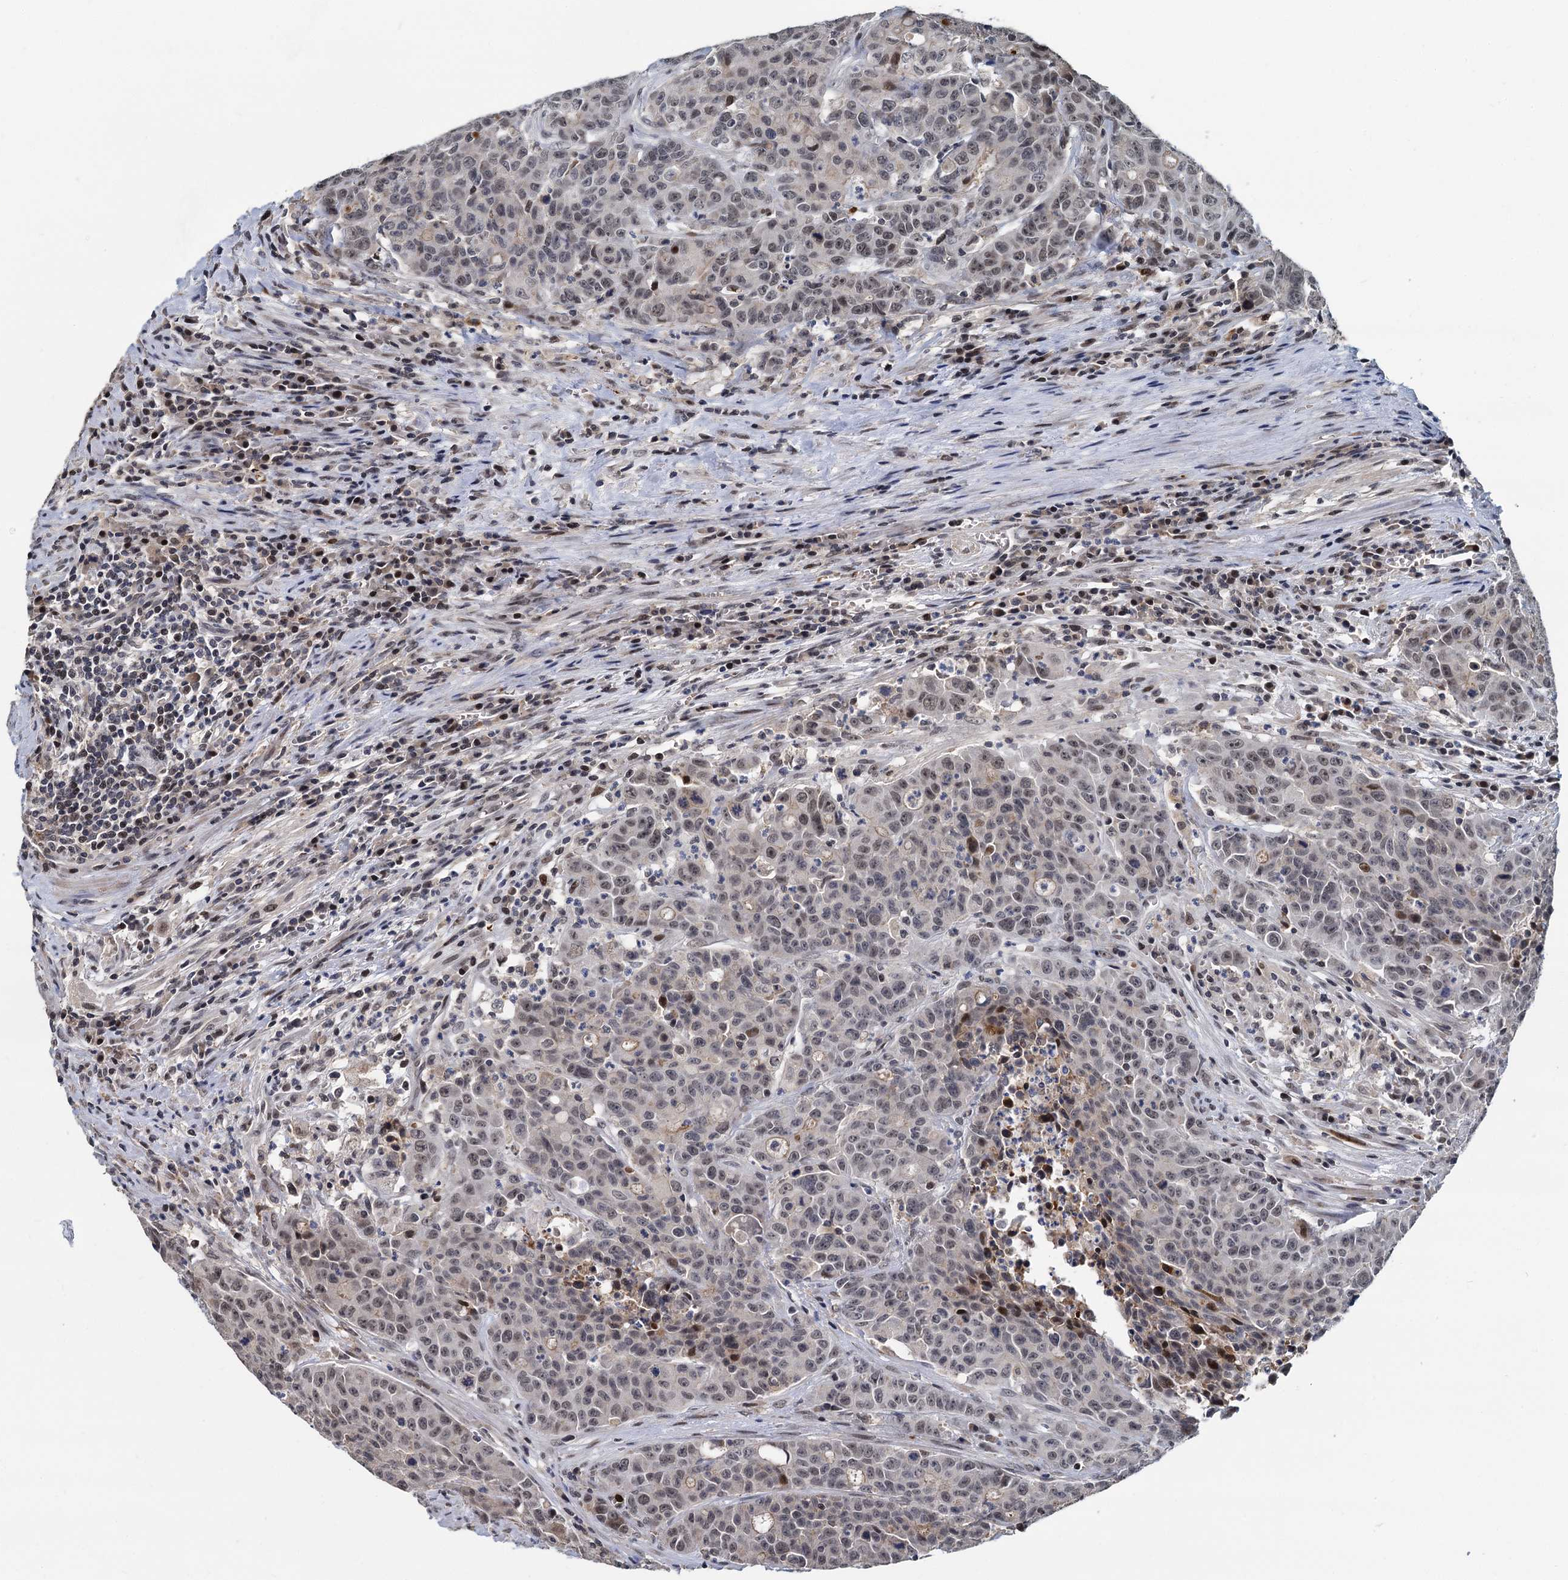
{"staining": {"intensity": "weak", "quantity": "25%-75%", "location": "nuclear"}, "tissue": "colorectal cancer", "cell_type": "Tumor cells", "image_type": "cancer", "snomed": [{"axis": "morphology", "description": "Adenocarcinoma, NOS"}, {"axis": "topography", "description": "Colon"}], "caption": "Protein expression analysis of colorectal cancer (adenocarcinoma) demonstrates weak nuclear staining in about 25%-75% of tumor cells.", "gene": "FANCI", "patient": {"sex": "male", "age": 62}}